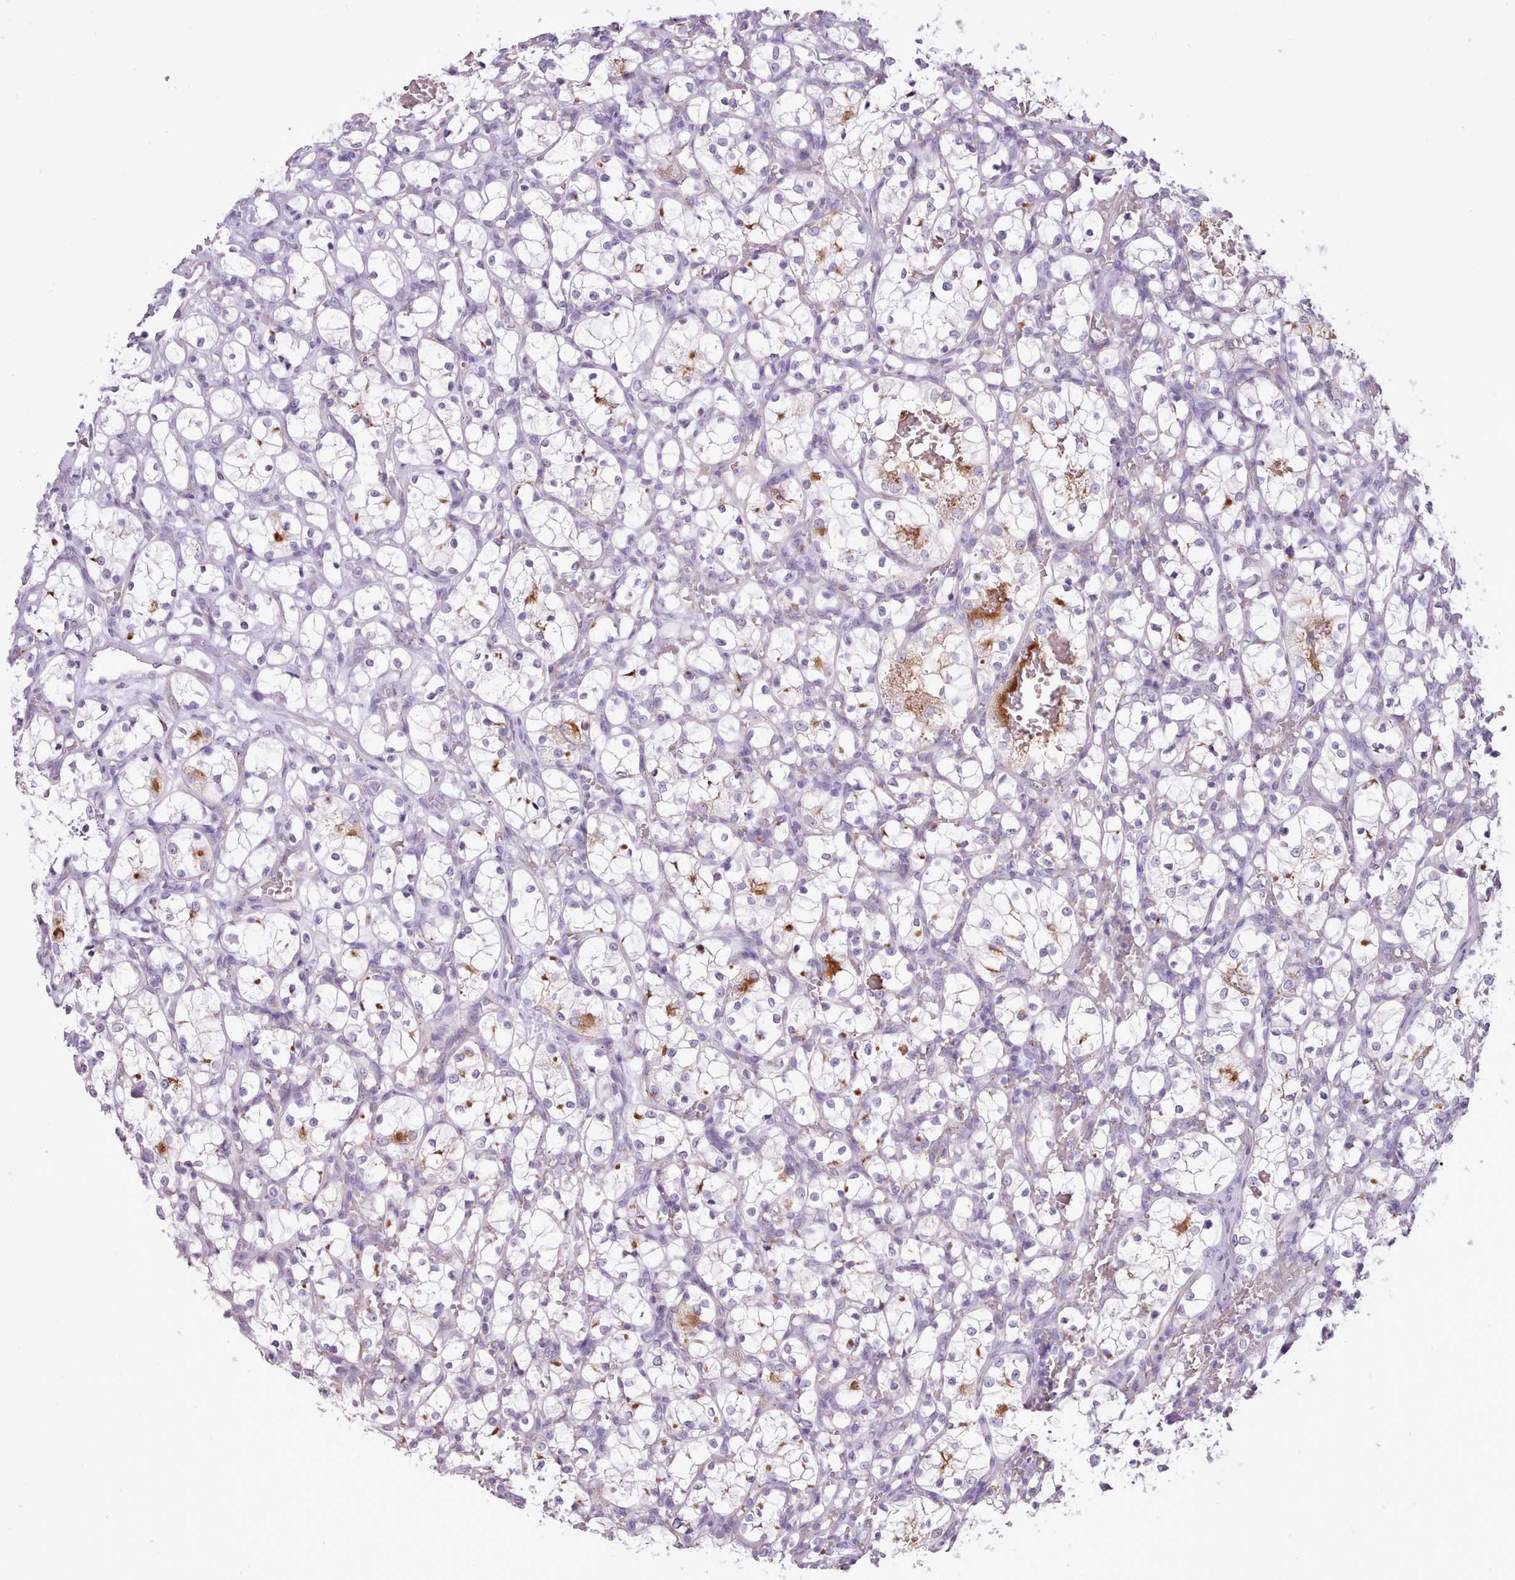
{"staining": {"intensity": "negative", "quantity": "none", "location": "none"}, "tissue": "renal cancer", "cell_type": "Tumor cells", "image_type": "cancer", "snomed": [{"axis": "morphology", "description": "Adenocarcinoma, NOS"}, {"axis": "topography", "description": "Kidney"}], "caption": "High magnification brightfield microscopy of renal cancer (adenocarcinoma) stained with DAB (brown) and counterstained with hematoxylin (blue): tumor cells show no significant staining.", "gene": "ATRAID", "patient": {"sex": "female", "age": 69}}